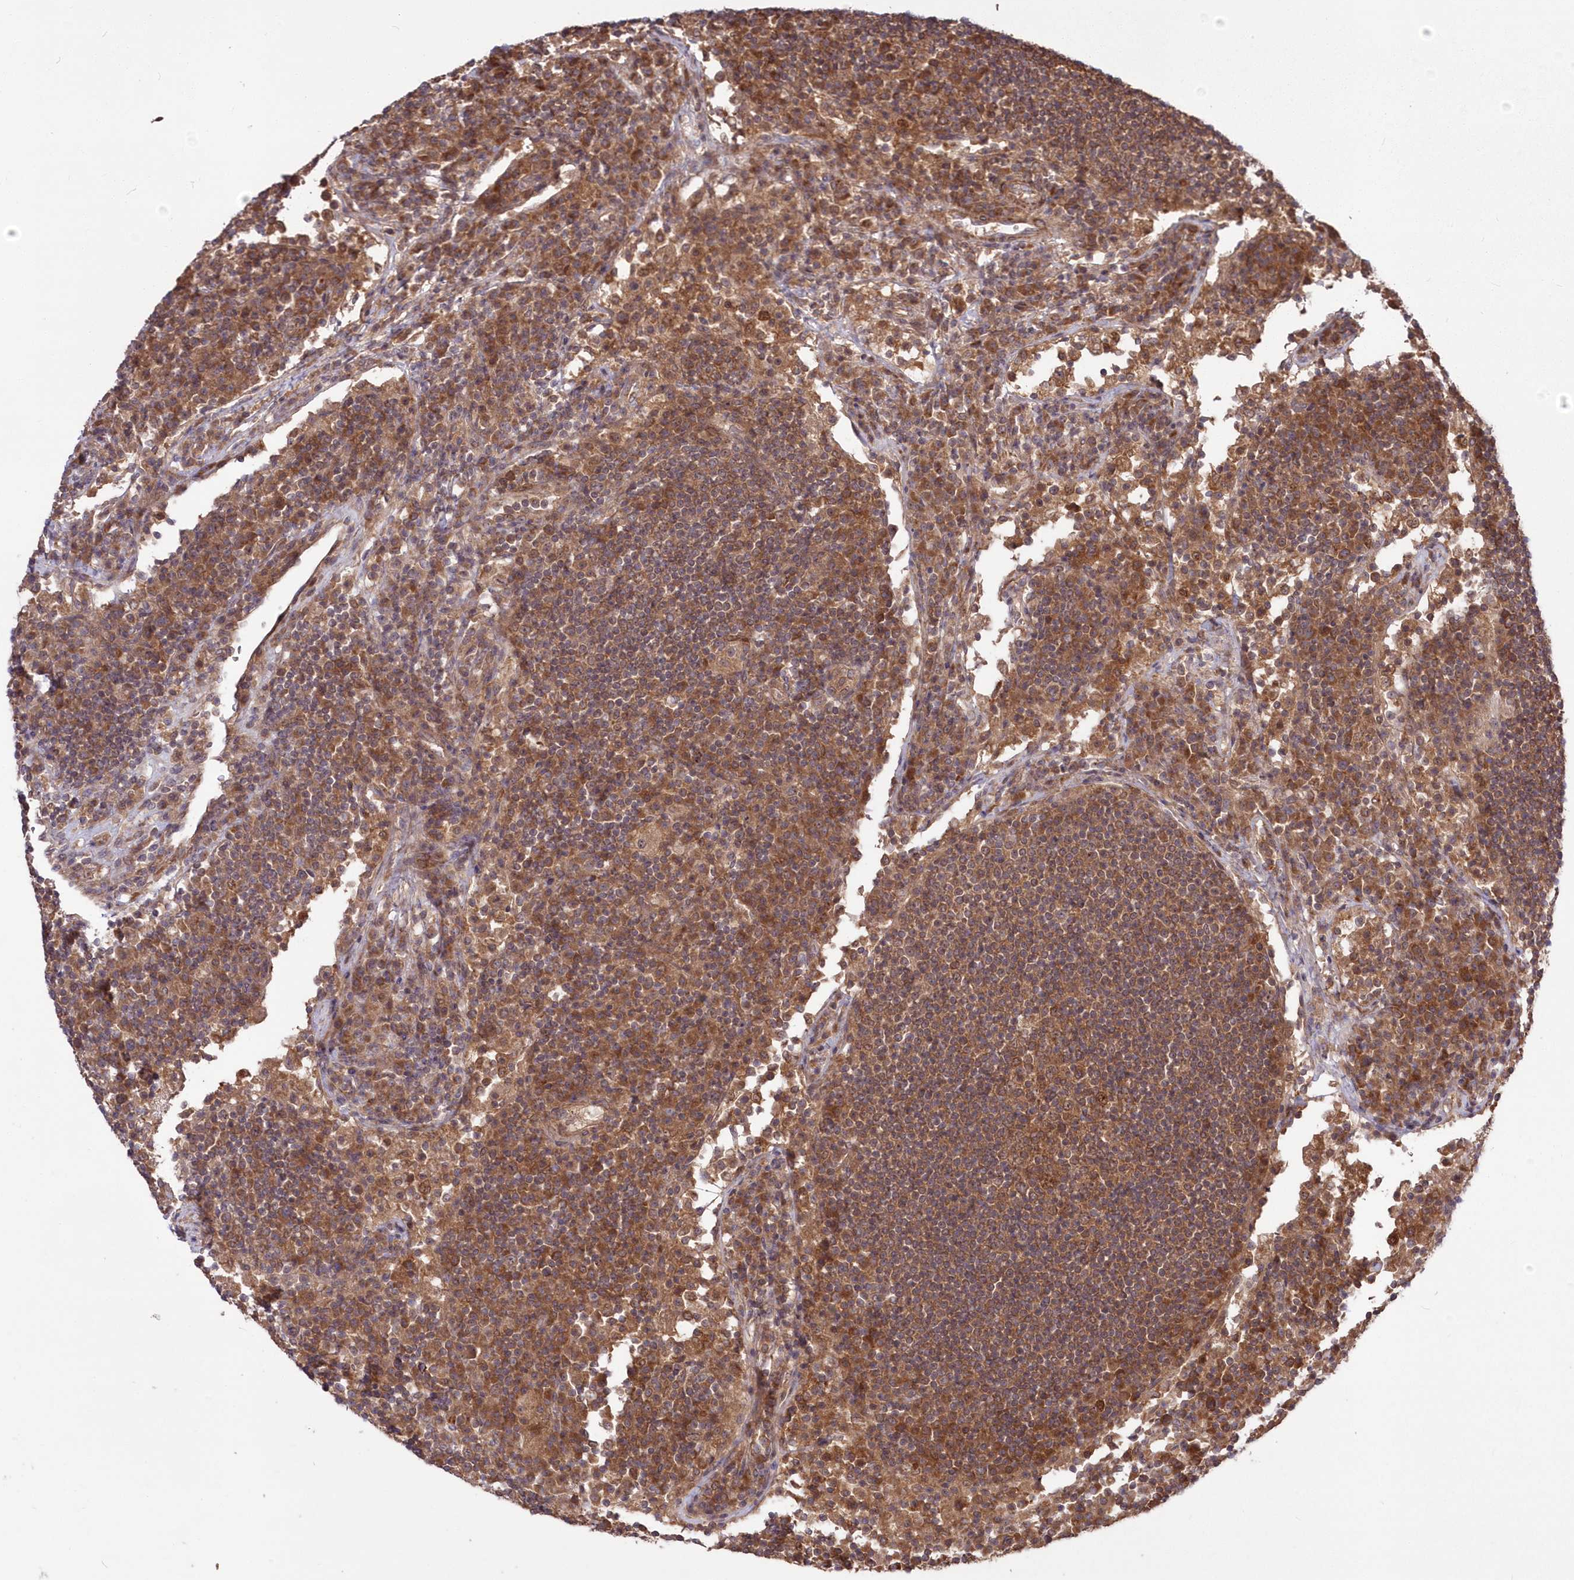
{"staining": {"intensity": "moderate", "quantity": ">75%", "location": "cytoplasmic/membranous"}, "tissue": "lymph node", "cell_type": "Germinal center cells", "image_type": "normal", "snomed": [{"axis": "morphology", "description": "Normal tissue, NOS"}, {"axis": "topography", "description": "Lymph node"}], "caption": "Moderate cytoplasmic/membranous expression for a protein is identified in about >75% of germinal center cells of benign lymph node using IHC.", "gene": "TBCA", "patient": {"sex": "female", "age": 53}}